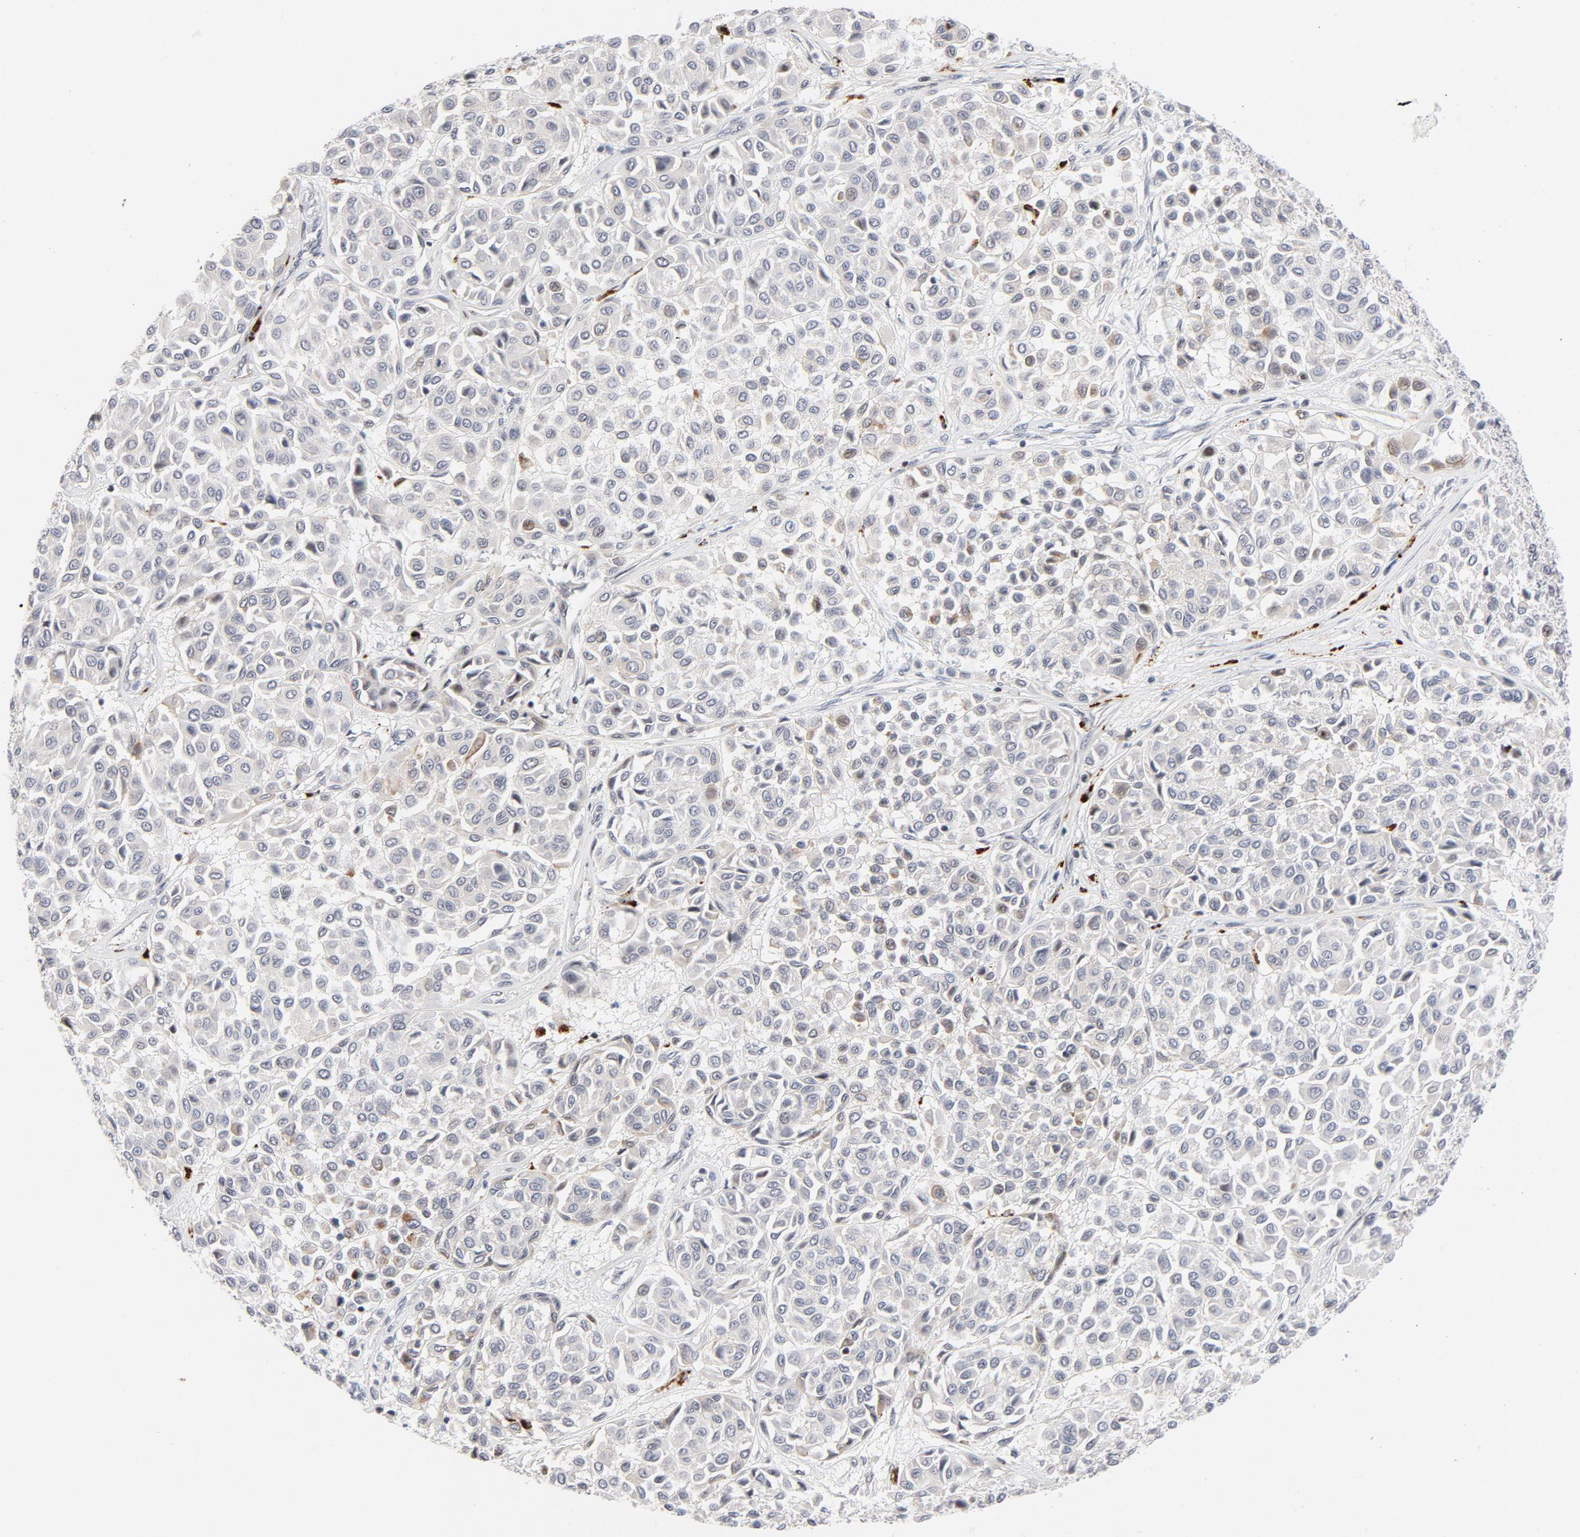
{"staining": {"intensity": "weak", "quantity": "<25%", "location": "nuclear"}, "tissue": "melanoma", "cell_type": "Tumor cells", "image_type": "cancer", "snomed": [{"axis": "morphology", "description": "Malignant melanoma, Metastatic site"}, {"axis": "topography", "description": "Soft tissue"}], "caption": "The image exhibits no significant expression in tumor cells of malignant melanoma (metastatic site).", "gene": "NFIC", "patient": {"sex": "male", "age": 41}}